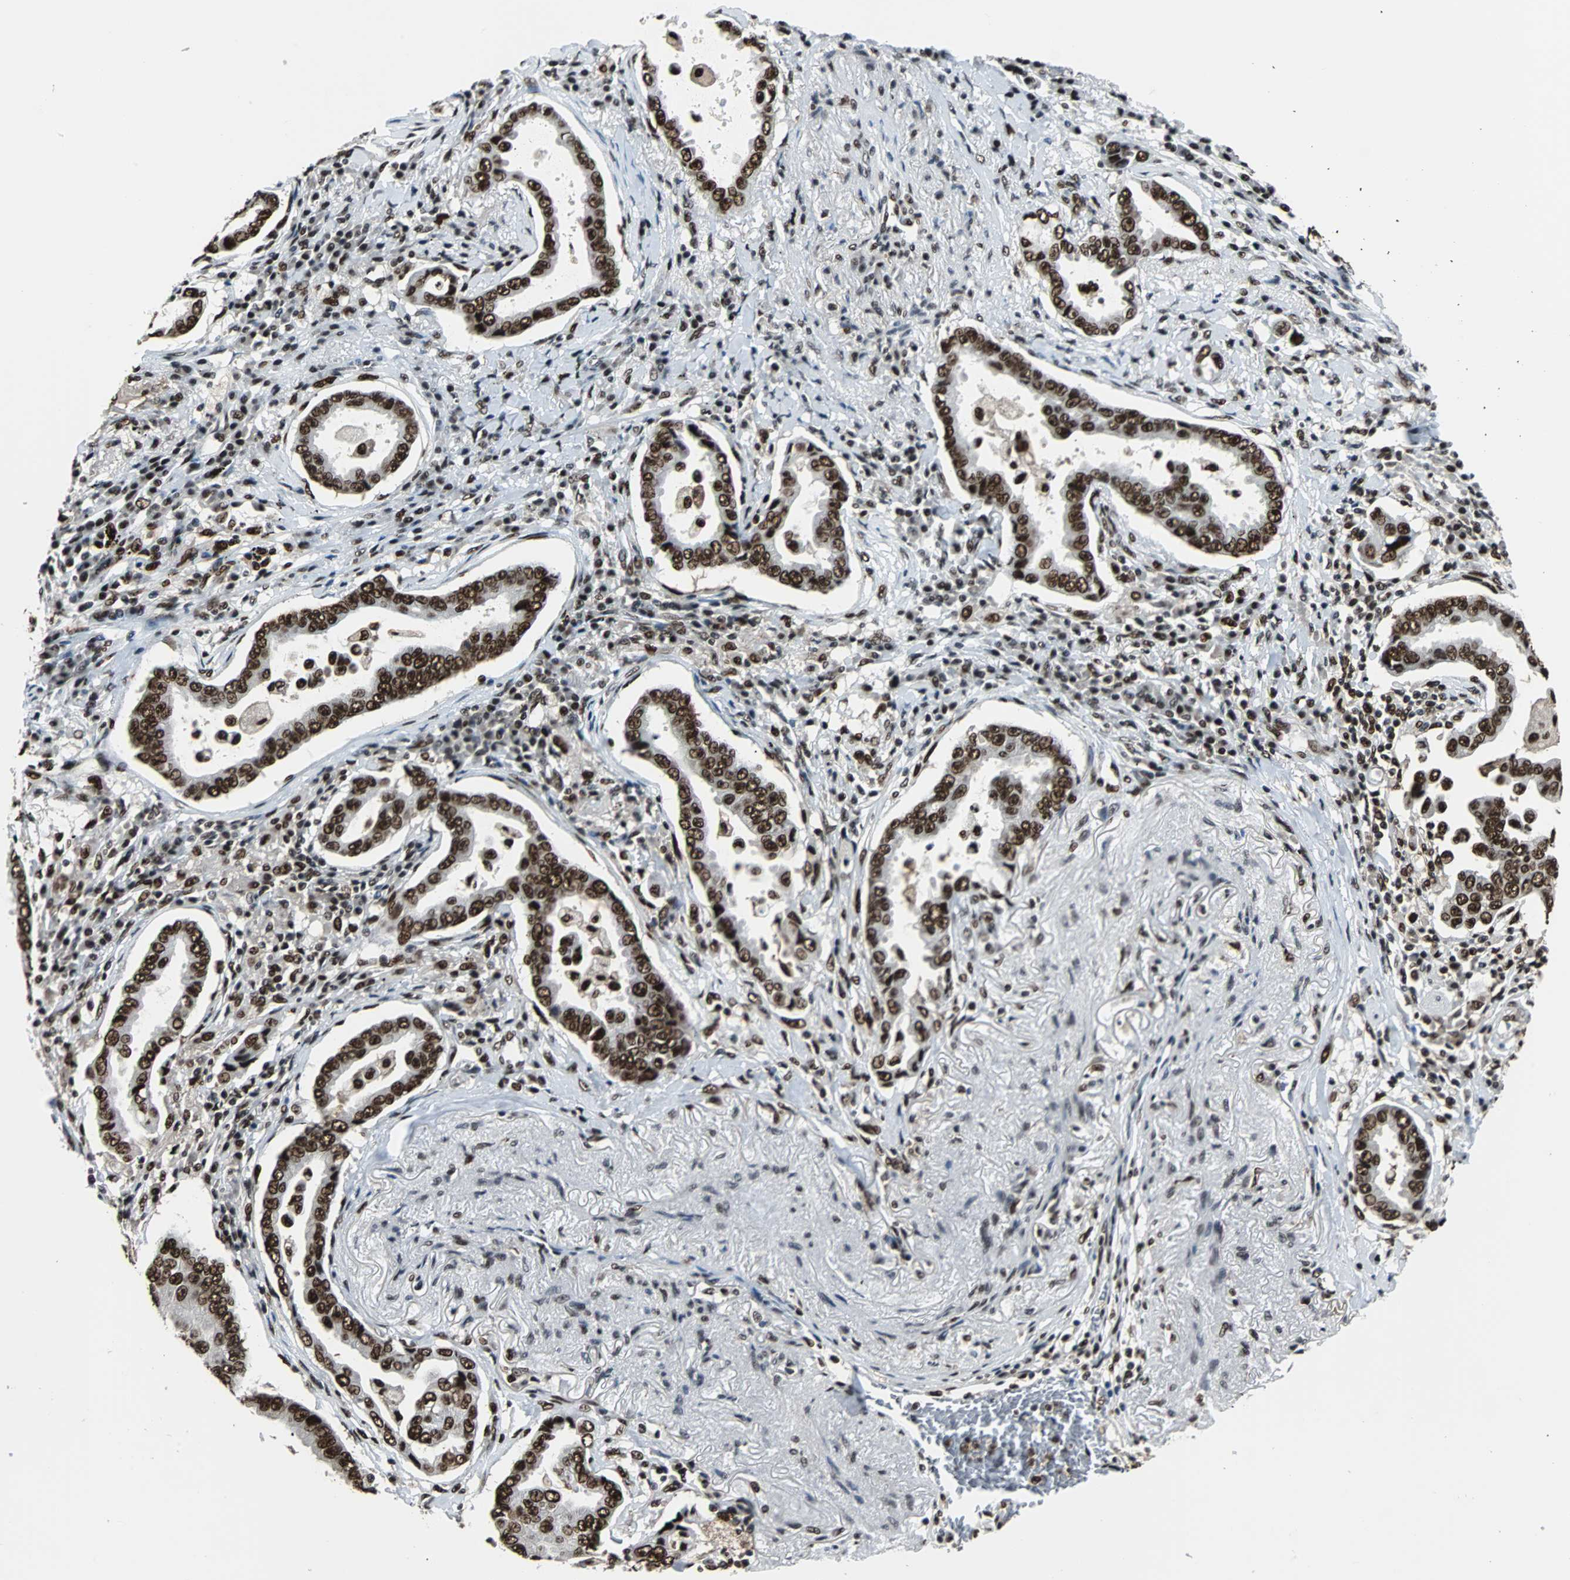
{"staining": {"intensity": "strong", "quantity": ">75%", "location": "nuclear"}, "tissue": "lung cancer", "cell_type": "Tumor cells", "image_type": "cancer", "snomed": [{"axis": "morphology", "description": "Normal tissue, NOS"}, {"axis": "morphology", "description": "Inflammation, NOS"}, {"axis": "morphology", "description": "Adenocarcinoma, NOS"}, {"axis": "topography", "description": "Lung"}], "caption": "This image displays lung cancer stained with IHC to label a protein in brown. The nuclear of tumor cells show strong positivity for the protein. Nuclei are counter-stained blue.", "gene": "XRCC4", "patient": {"sex": "female", "age": 64}}